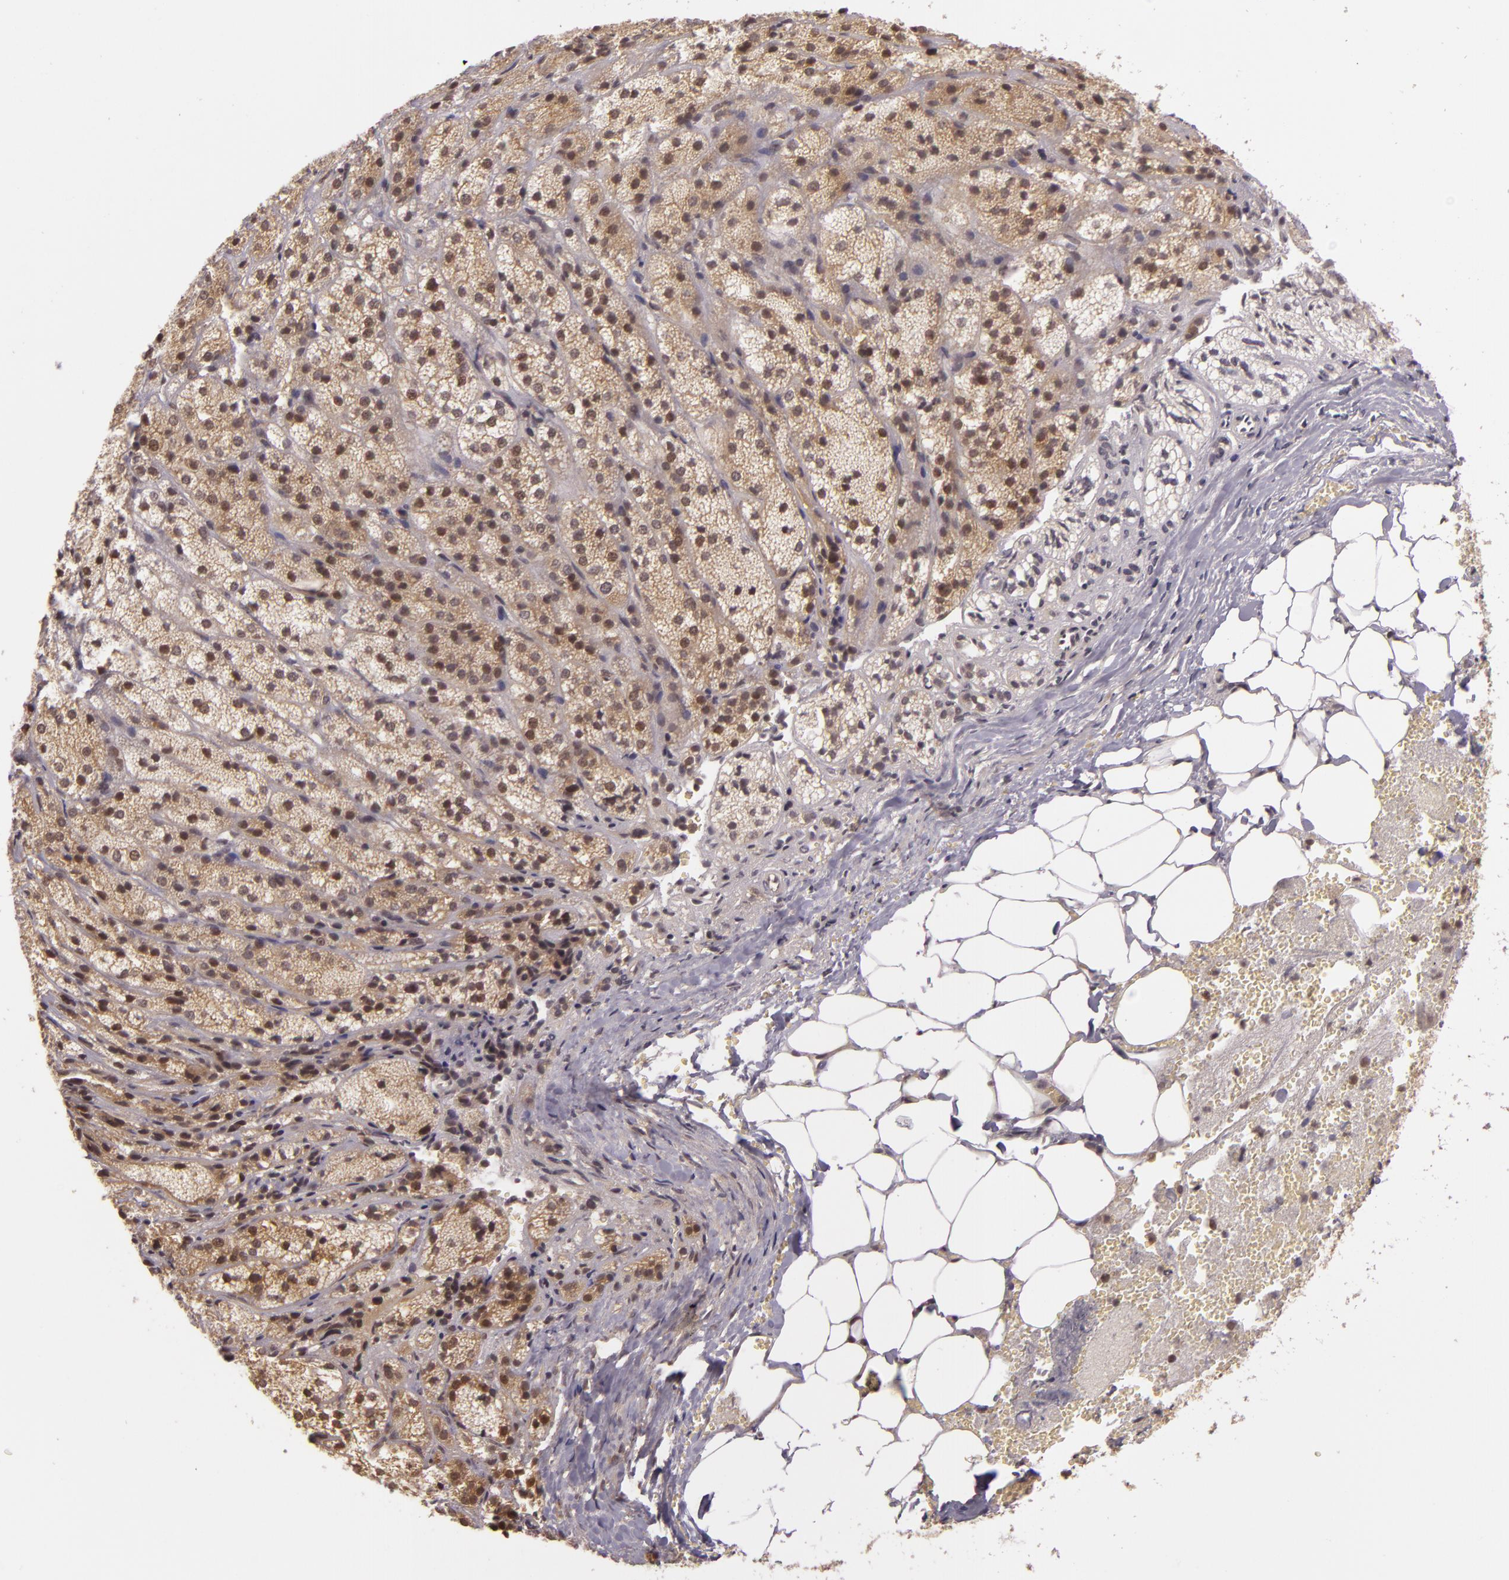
{"staining": {"intensity": "weak", "quantity": "25%-75%", "location": "cytoplasmic/membranous,nuclear"}, "tissue": "adrenal gland", "cell_type": "Glandular cells", "image_type": "normal", "snomed": [{"axis": "morphology", "description": "Normal tissue, NOS"}, {"axis": "topography", "description": "Adrenal gland"}], "caption": "Weak cytoplasmic/membranous,nuclear positivity is present in about 25%-75% of glandular cells in unremarkable adrenal gland. The staining was performed using DAB (3,3'-diaminobenzidine) to visualize the protein expression in brown, while the nuclei were stained in blue with hematoxylin (Magnification: 20x).", "gene": "TXNRD2", "patient": {"sex": "female", "age": 71}}